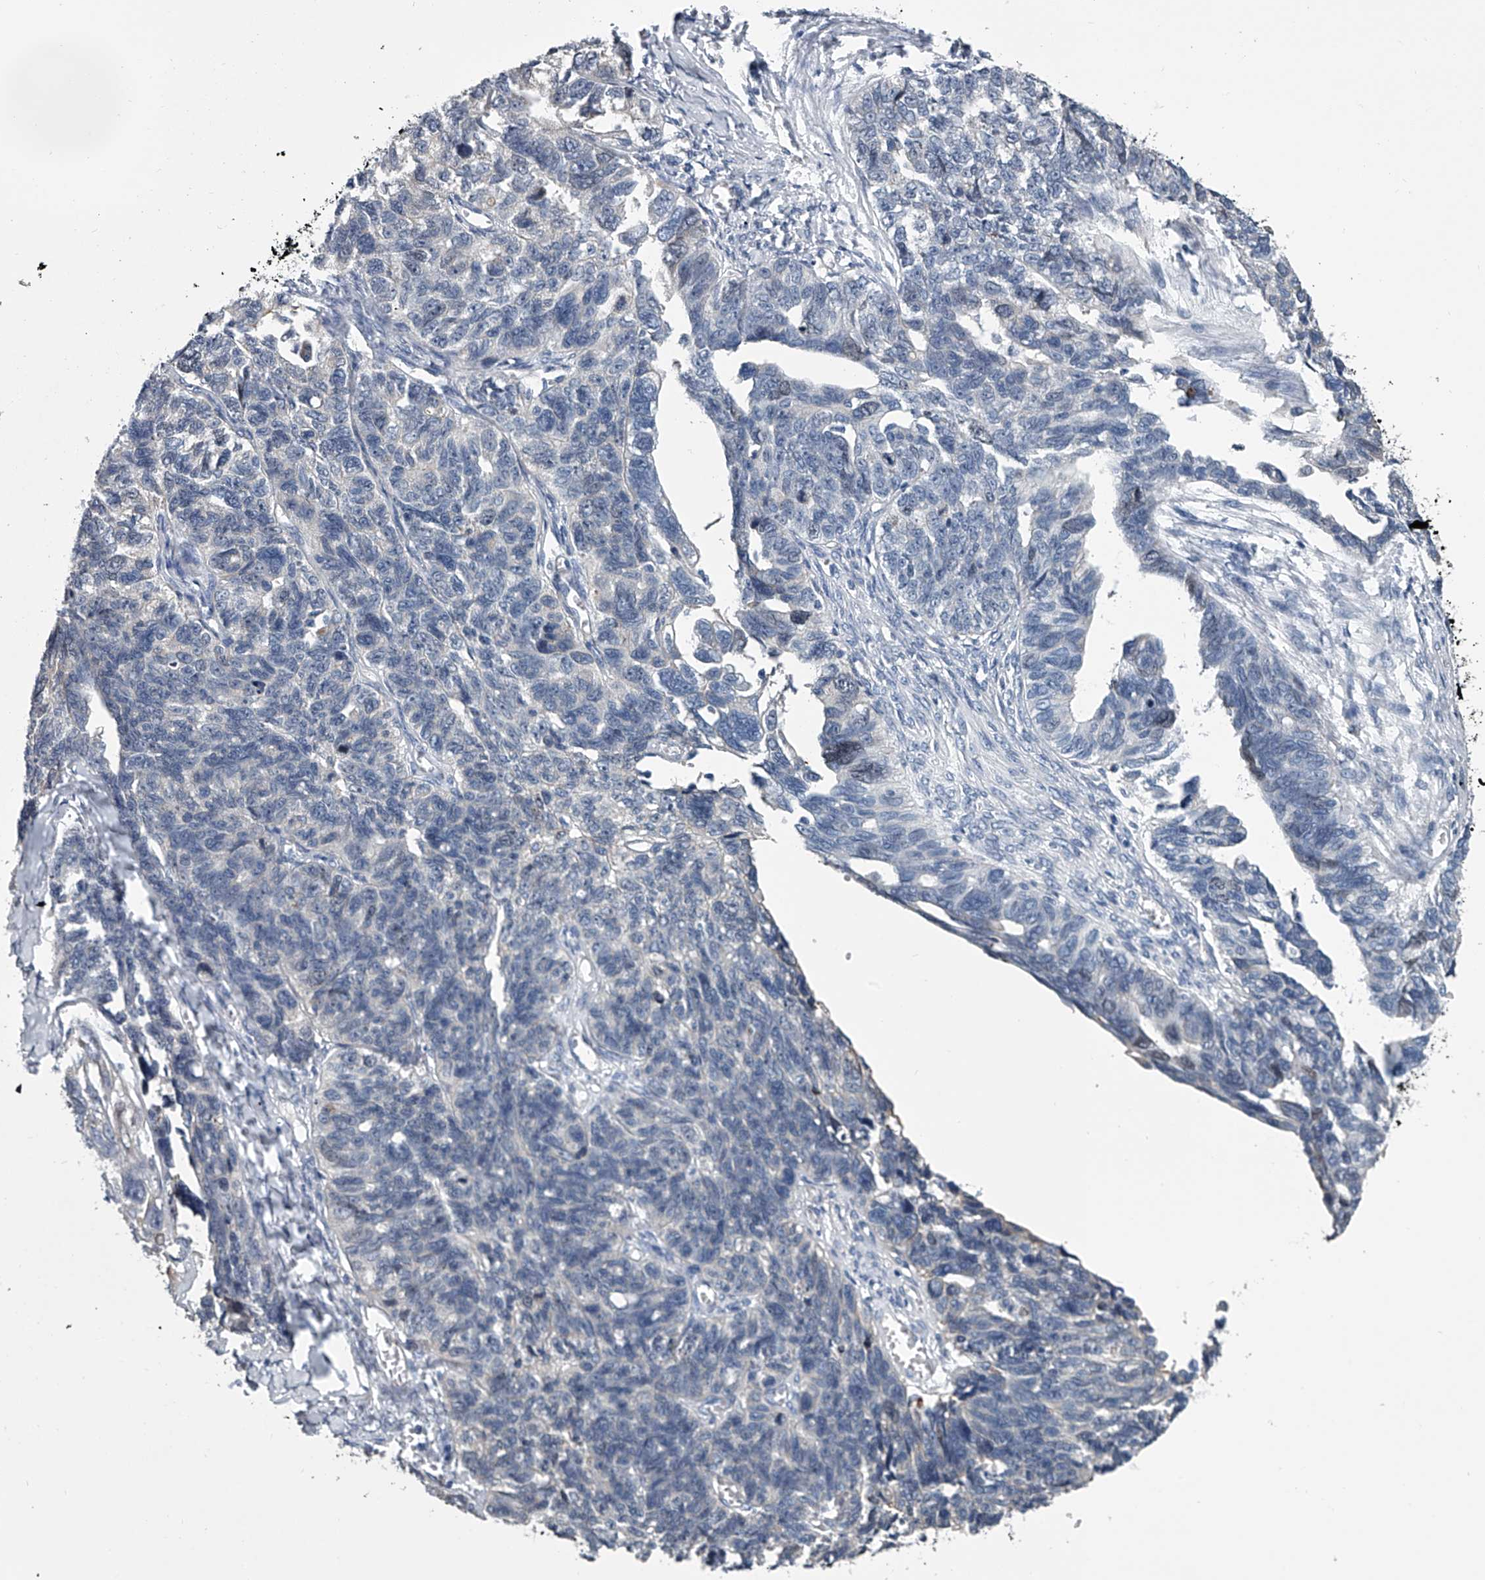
{"staining": {"intensity": "negative", "quantity": "none", "location": "none"}, "tissue": "ovarian cancer", "cell_type": "Tumor cells", "image_type": "cancer", "snomed": [{"axis": "morphology", "description": "Cystadenocarcinoma, serous, NOS"}, {"axis": "topography", "description": "Ovary"}], "caption": "Immunohistochemical staining of human ovarian cancer shows no significant staining in tumor cells.", "gene": "ABCG1", "patient": {"sex": "female", "age": 79}}